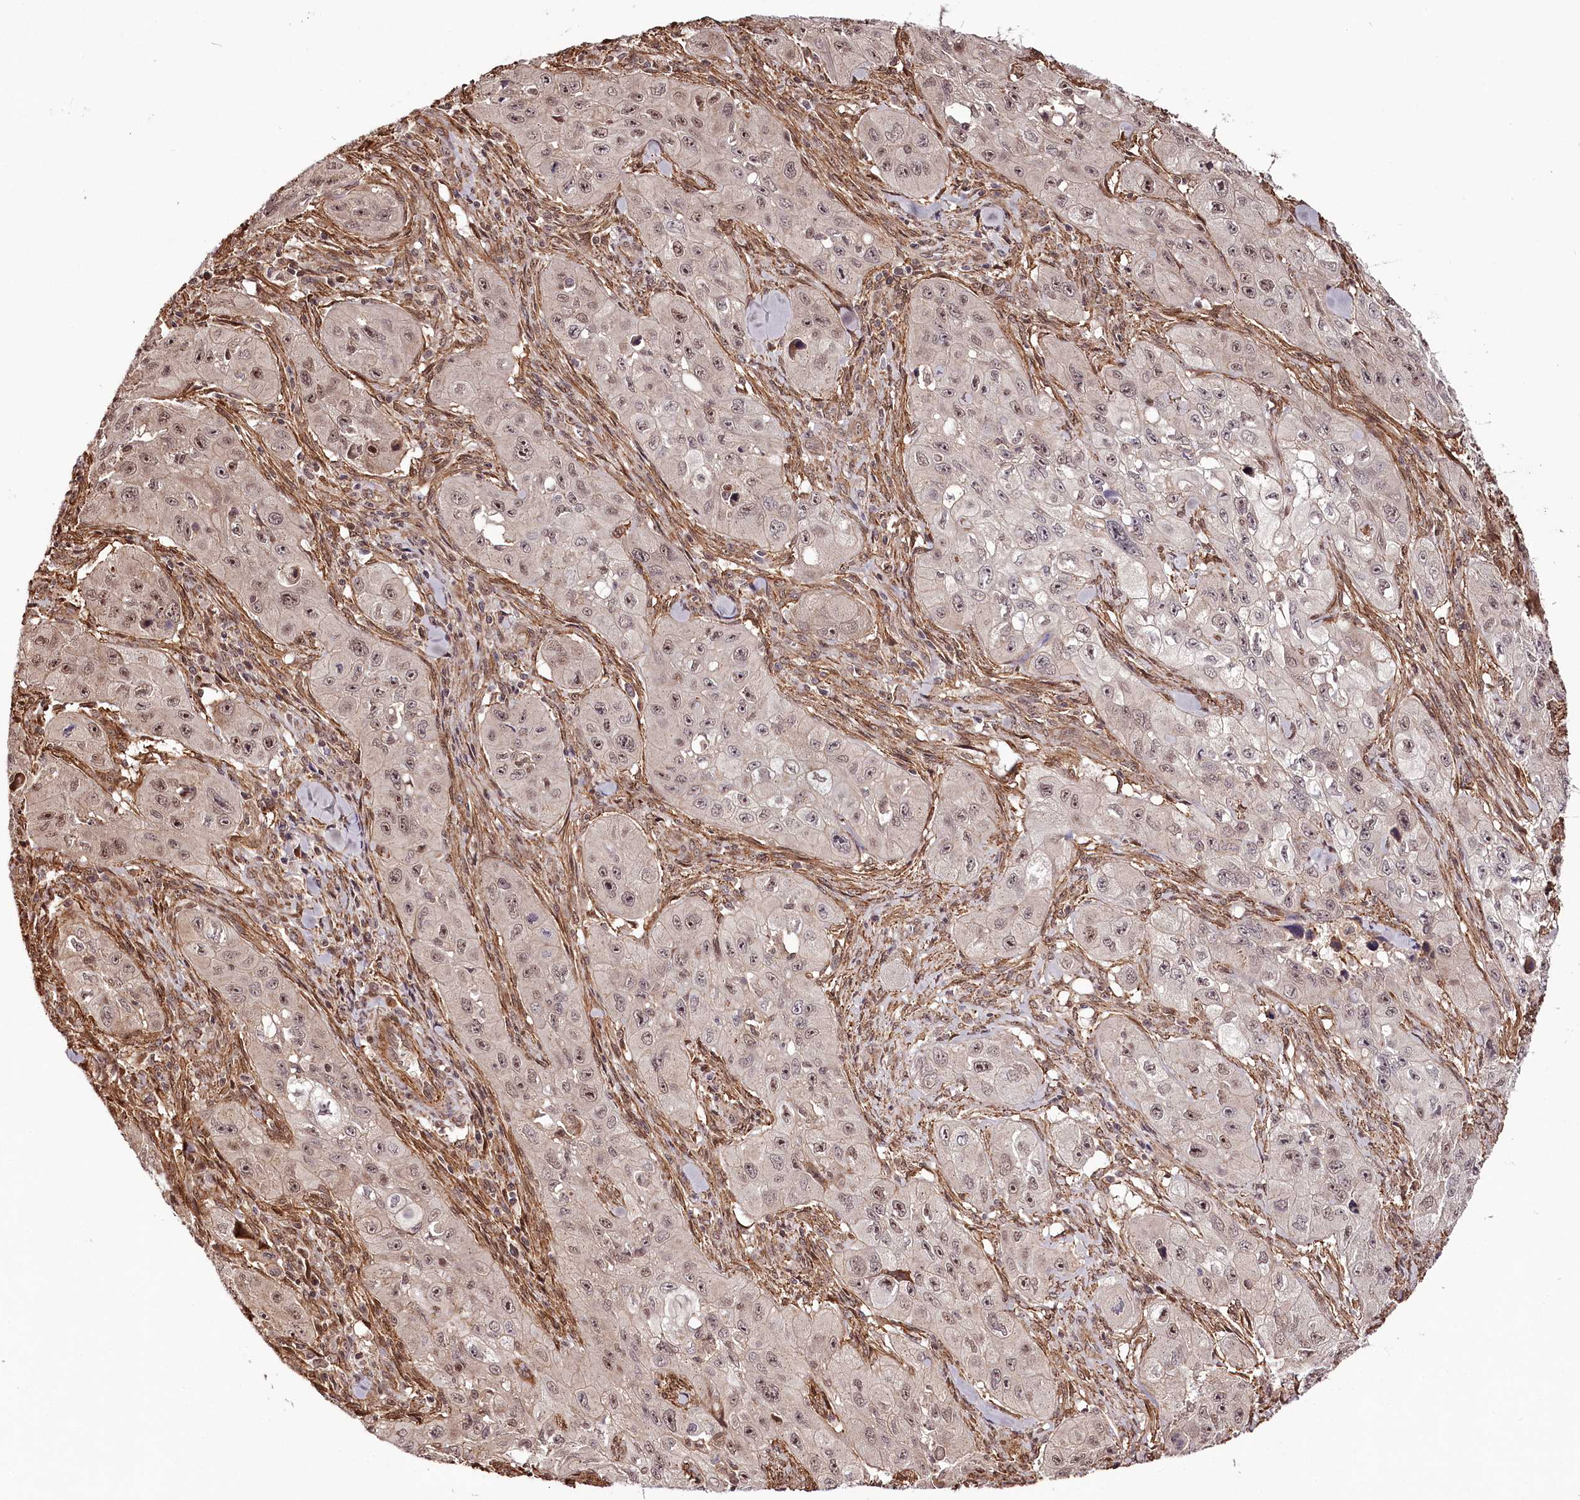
{"staining": {"intensity": "weak", "quantity": "<25%", "location": "nuclear"}, "tissue": "skin cancer", "cell_type": "Tumor cells", "image_type": "cancer", "snomed": [{"axis": "morphology", "description": "Squamous cell carcinoma, NOS"}, {"axis": "topography", "description": "Skin"}, {"axis": "topography", "description": "Subcutis"}], "caption": "This is an IHC photomicrograph of skin squamous cell carcinoma. There is no positivity in tumor cells.", "gene": "TTC33", "patient": {"sex": "male", "age": 73}}